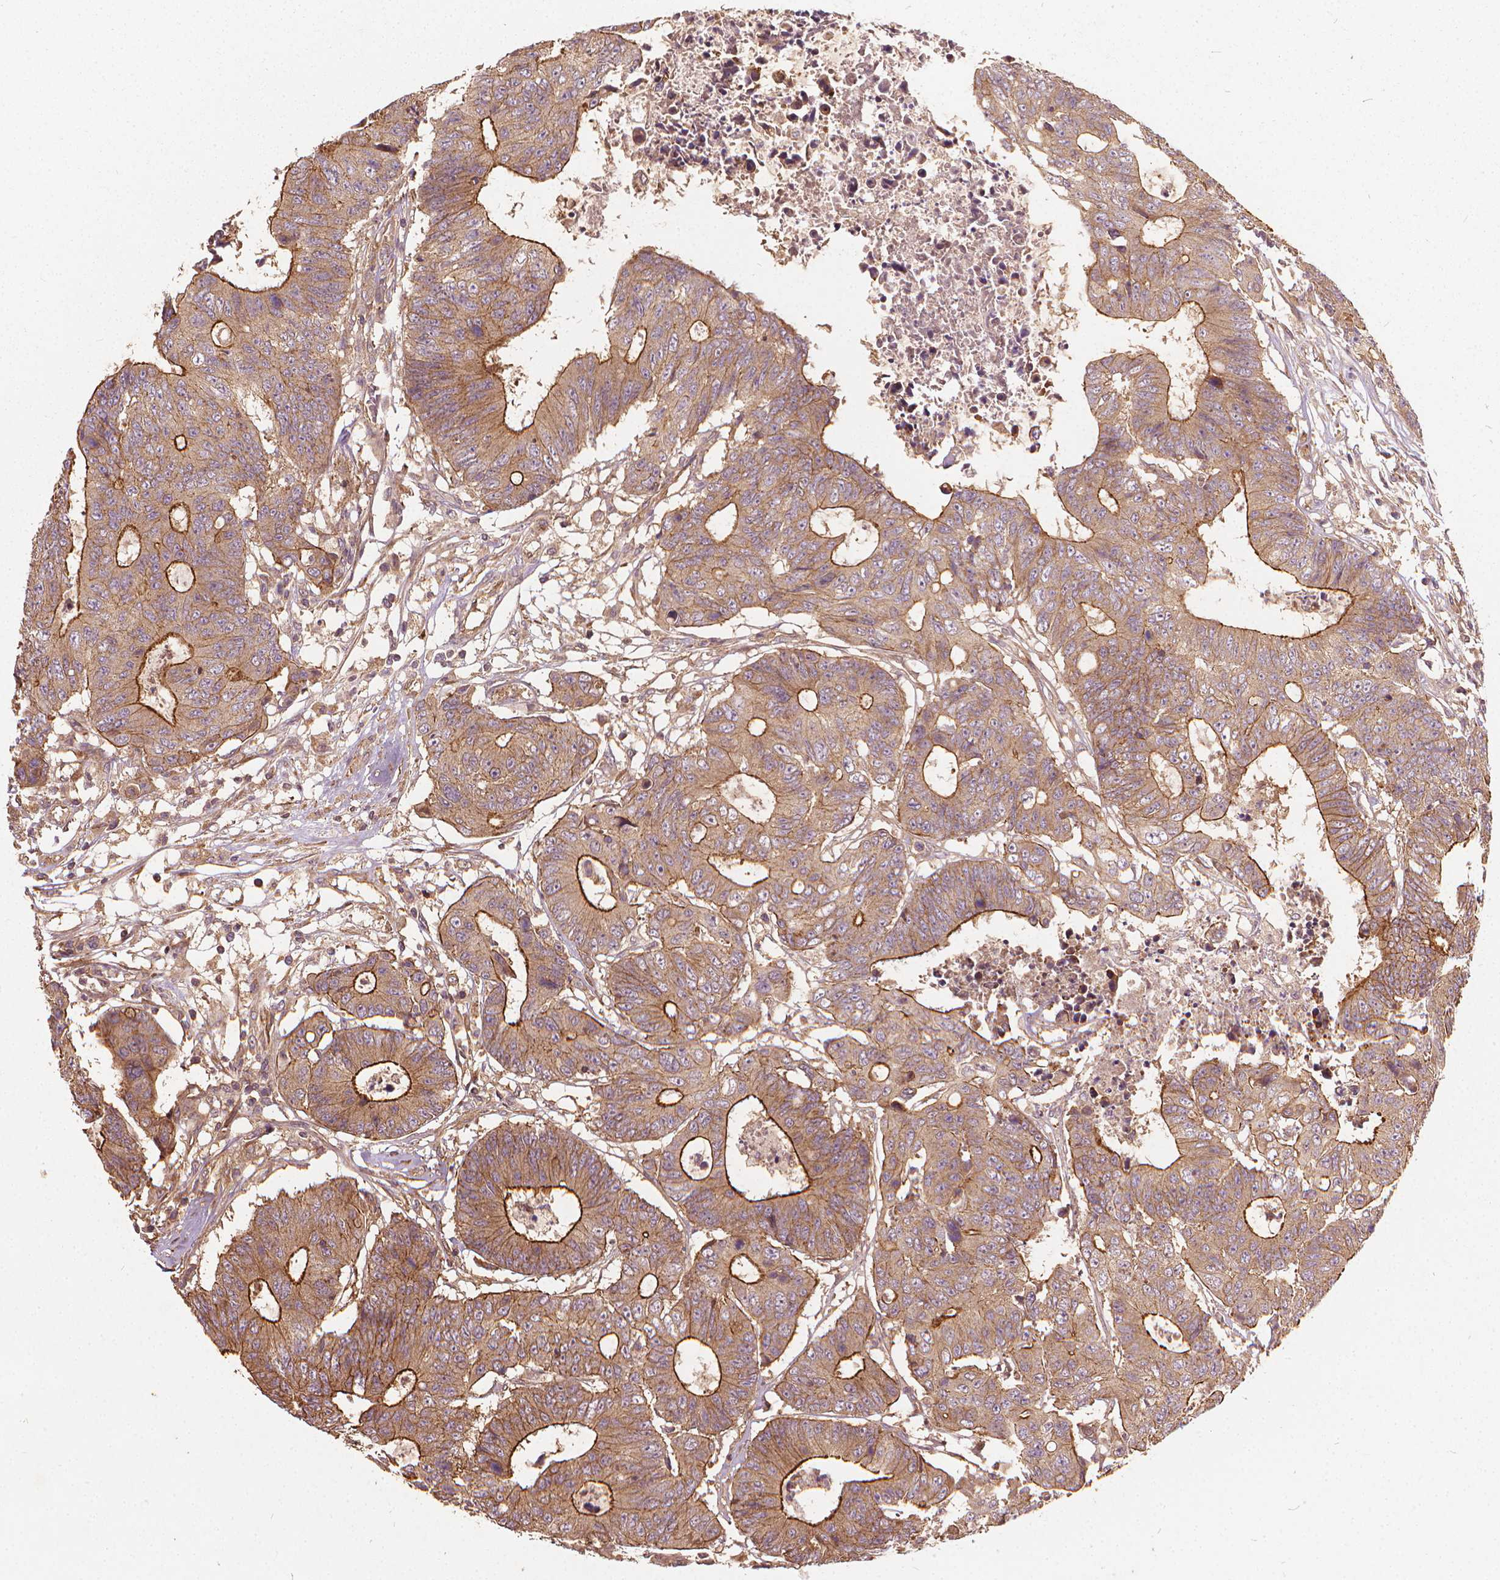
{"staining": {"intensity": "strong", "quantity": "25%-75%", "location": "cytoplasmic/membranous"}, "tissue": "colorectal cancer", "cell_type": "Tumor cells", "image_type": "cancer", "snomed": [{"axis": "morphology", "description": "Adenocarcinoma, NOS"}, {"axis": "topography", "description": "Colon"}], "caption": "IHC micrograph of colorectal adenocarcinoma stained for a protein (brown), which displays high levels of strong cytoplasmic/membranous staining in approximately 25%-75% of tumor cells.", "gene": "UBXN2A", "patient": {"sex": "female", "age": 48}}